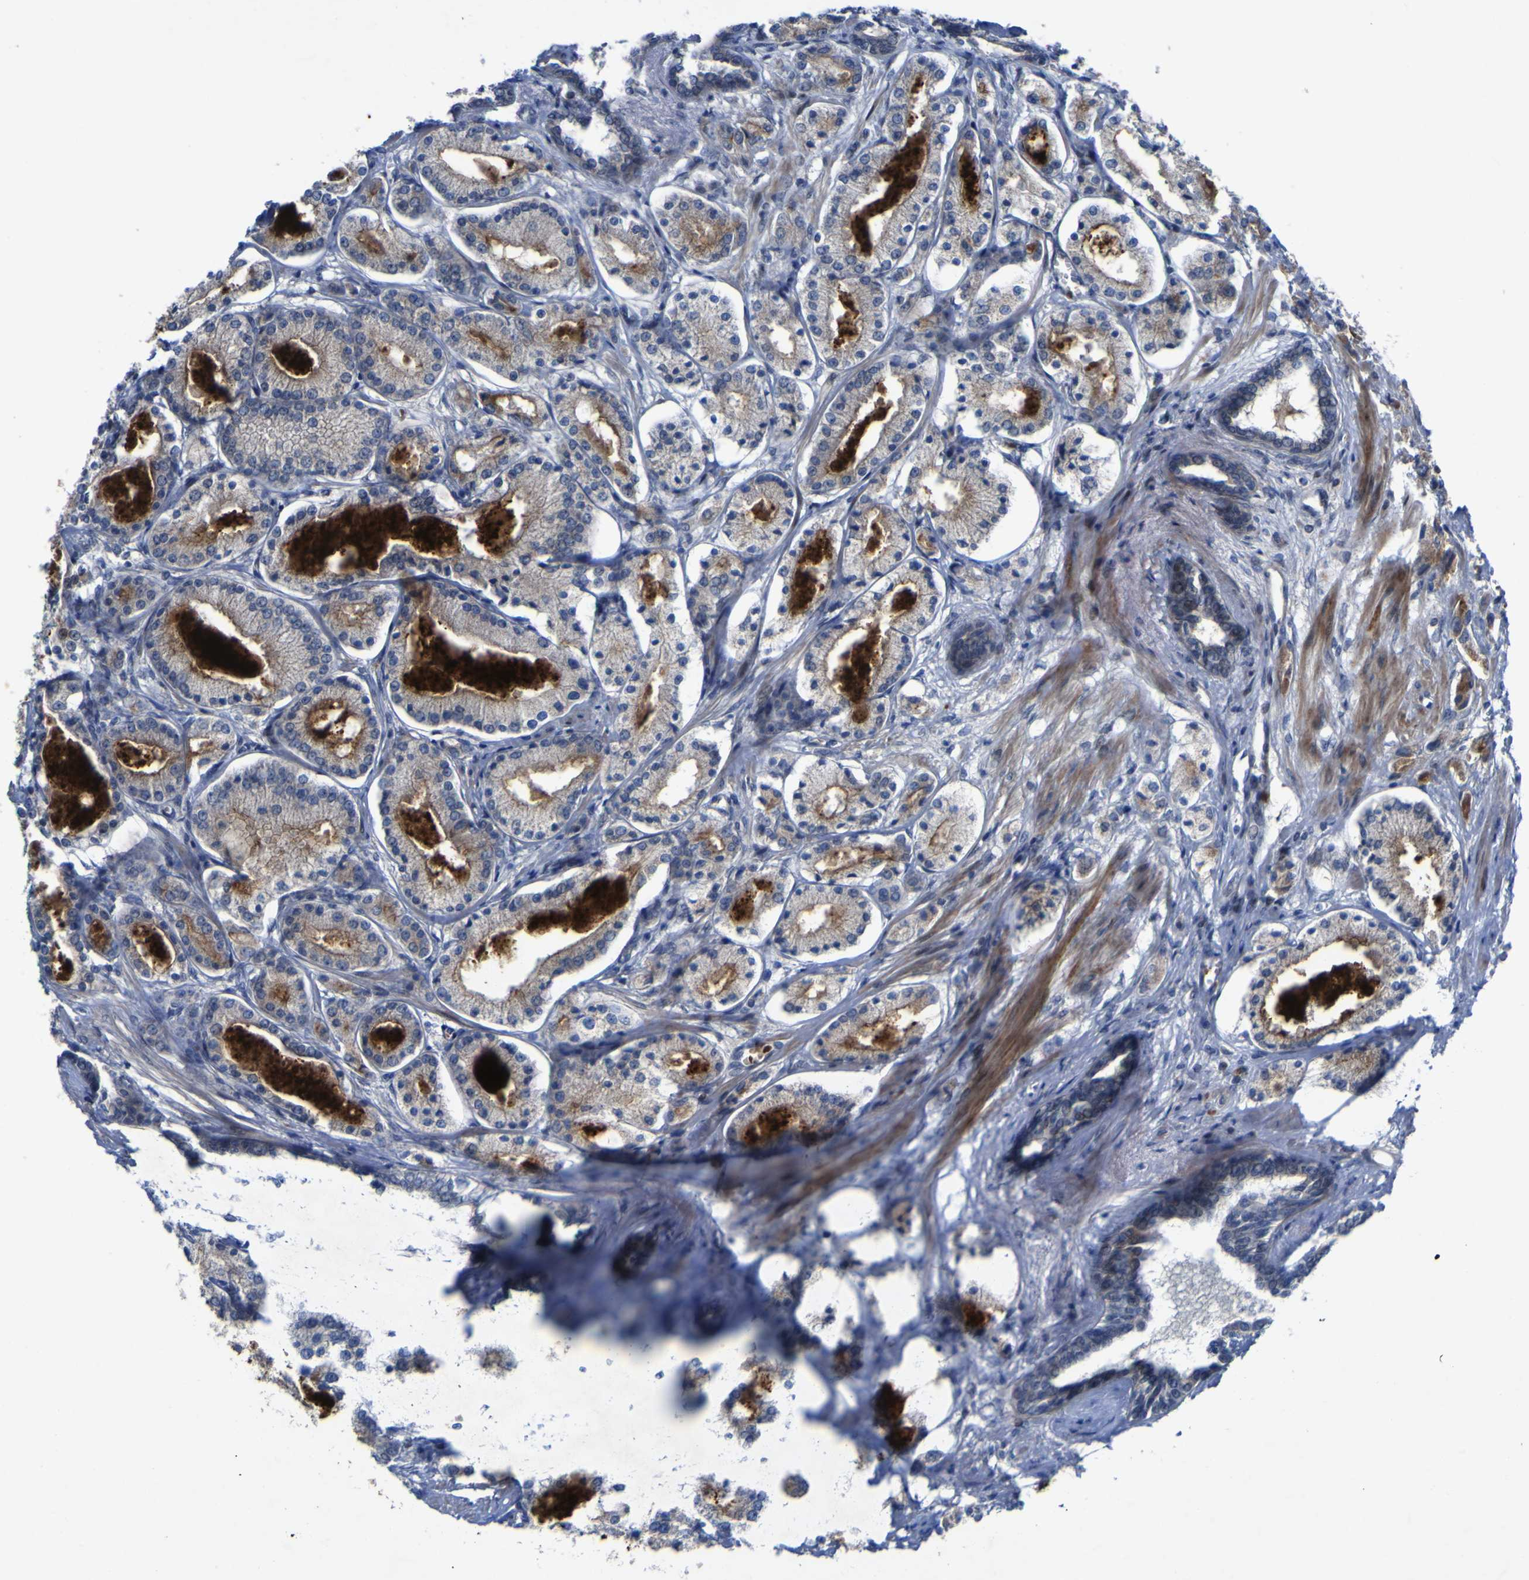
{"staining": {"intensity": "moderate", "quantity": "<25%", "location": "cytoplasmic/membranous"}, "tissue": "prostate cancer", "cell_type": "Tumor cells", "image_type": "cancer", "snomed": [{"axis": "morphology", "description": "Adenocarcinoma, High grade"}, {"axis": "topography", "description": "Prostate"}], "caption": "Protein staining of prostate high-grade adenocarcinoma tissue displays moderate cytoplasmic/membranous staining in approximately <25% of tumor cells.", "gene": "NAV1", "patient": {"sex": "male", "age": 66}}